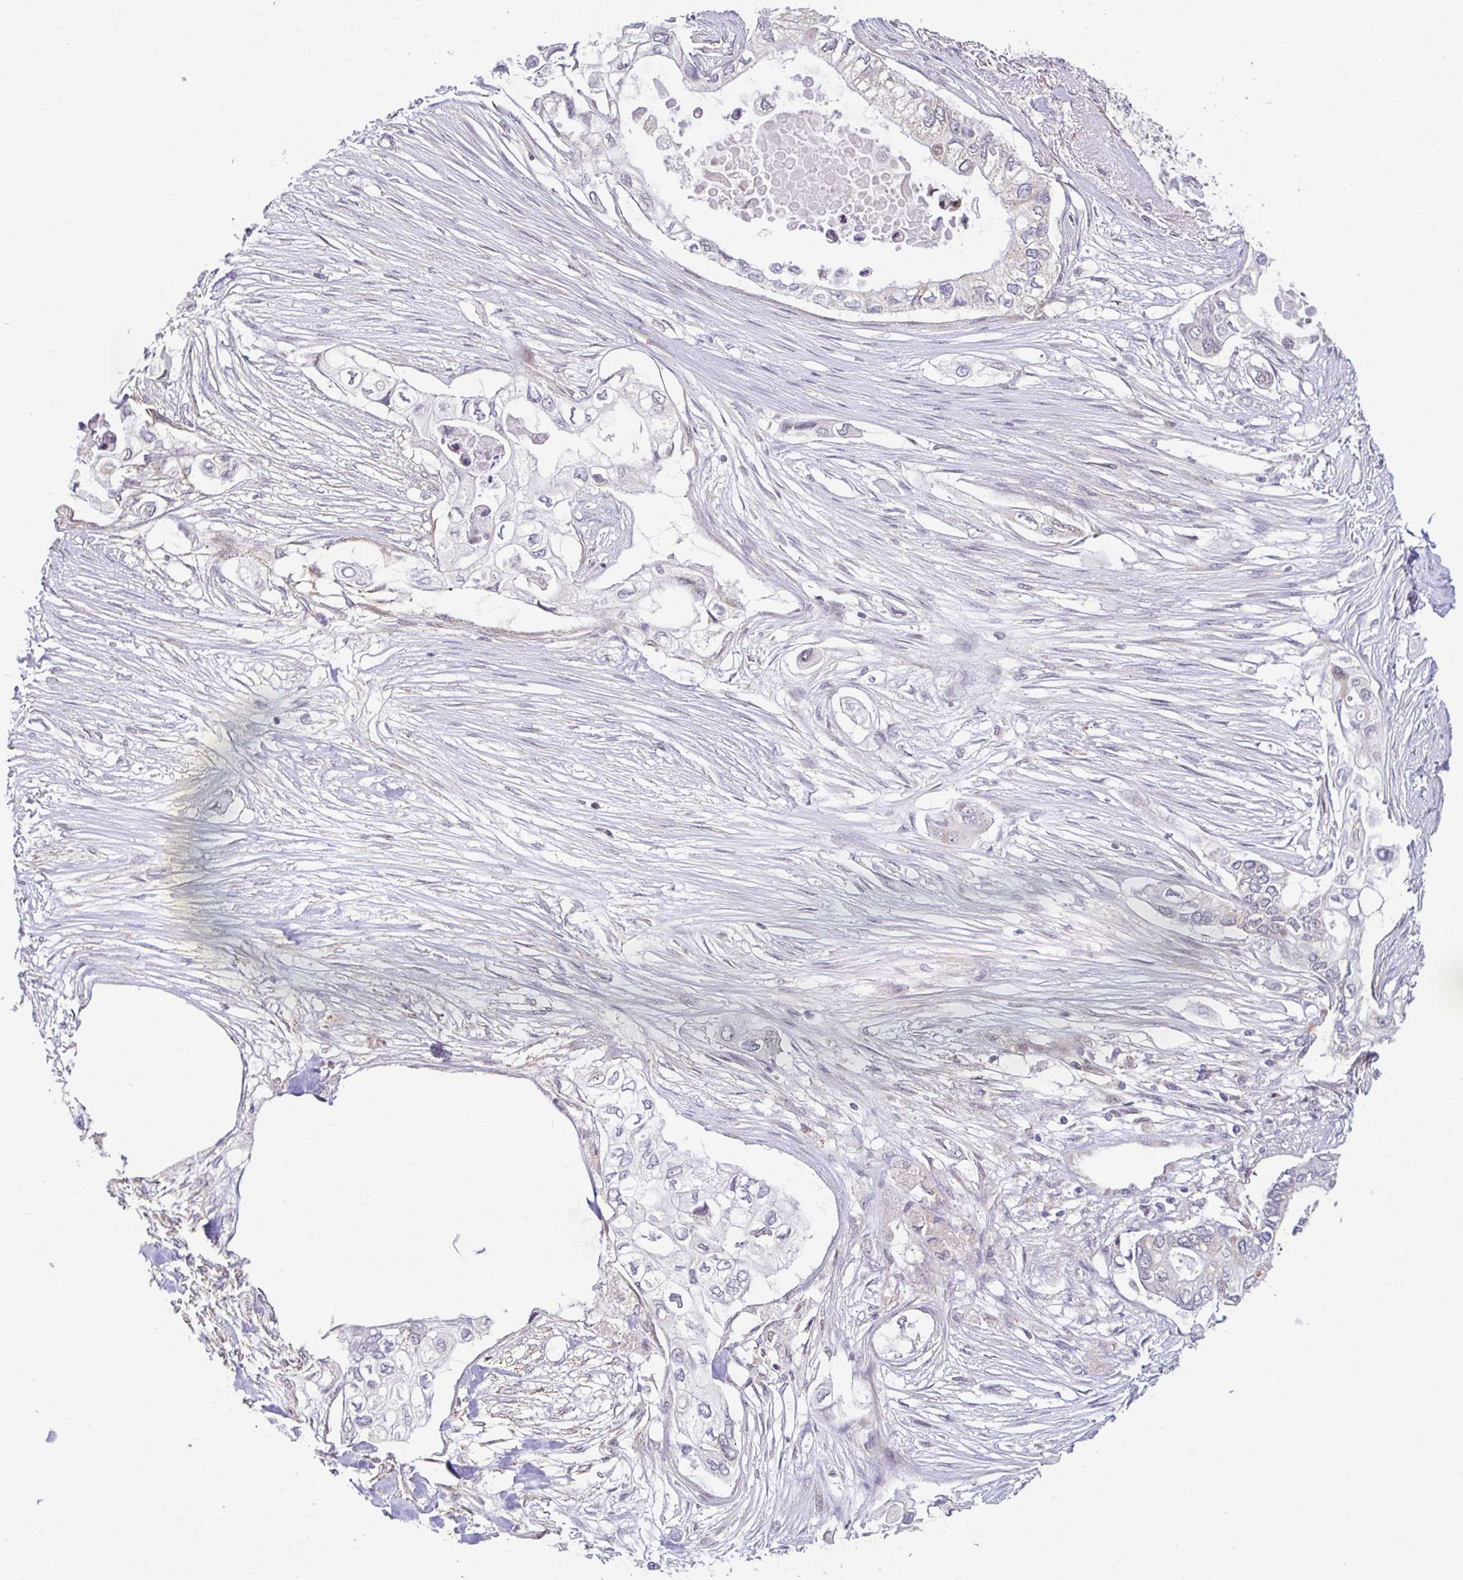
{"staining": {"intensity": "weak", "quantity": "<25%", "location": "cytoplasmic/membranous"}, "tissue": "pancreatic cancer", "cell_type": "Tumor cells", "image_type": "cancer", "snomed": [{"axis": "morphology", "description": "Adenocarcinoma, NOS"}, {"axis": "topography", "description": "Pancreas"}], "caption": "Immunohistochemistry (IHC) of human pancreatic cancer demonstrates no expression in tumor cells.", "gene": "NT5C1B", "patient": {"sex": "female", "age": 63}}